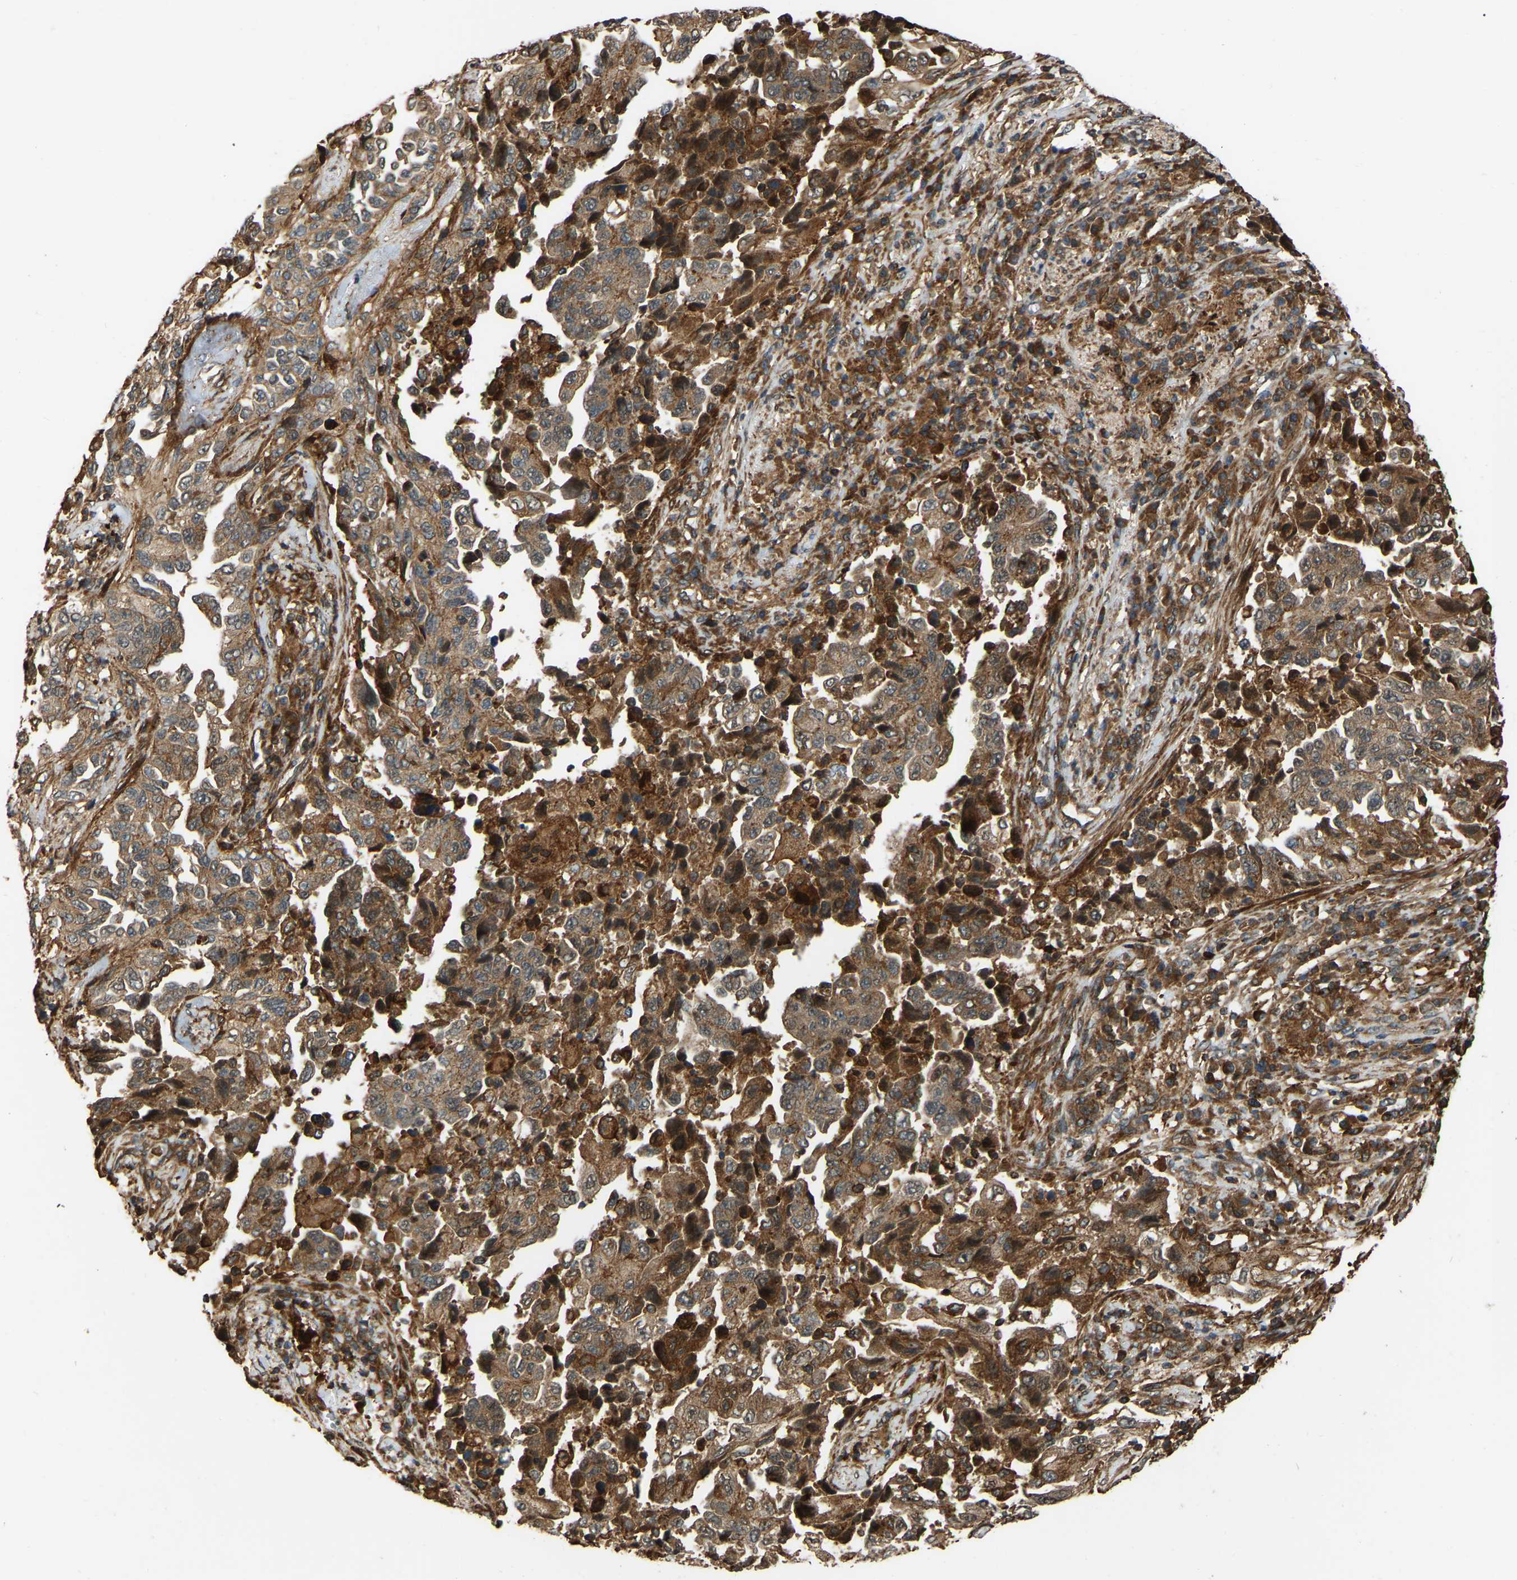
{"staining": {"intensity": "moderate", "quantity": ">75%", "location": "cytoplasmic/membranous"}, "tissue": "lung cancer", "cell_type": "Tumor cells", "image_type": "cancer", "snomed": [{"axis": "morphology", "description": "Adenocarcinoma, NOS"}, {"axis": "topography", "description": "Lung"}], "caption": "Moderate cytoplasmic/membranous protein positivity is present in approximately >75% of tumor cells in lung adenocarcinoma.", "gene": "SAMD9L", "patient": {"sex": "female", "age": 51}}